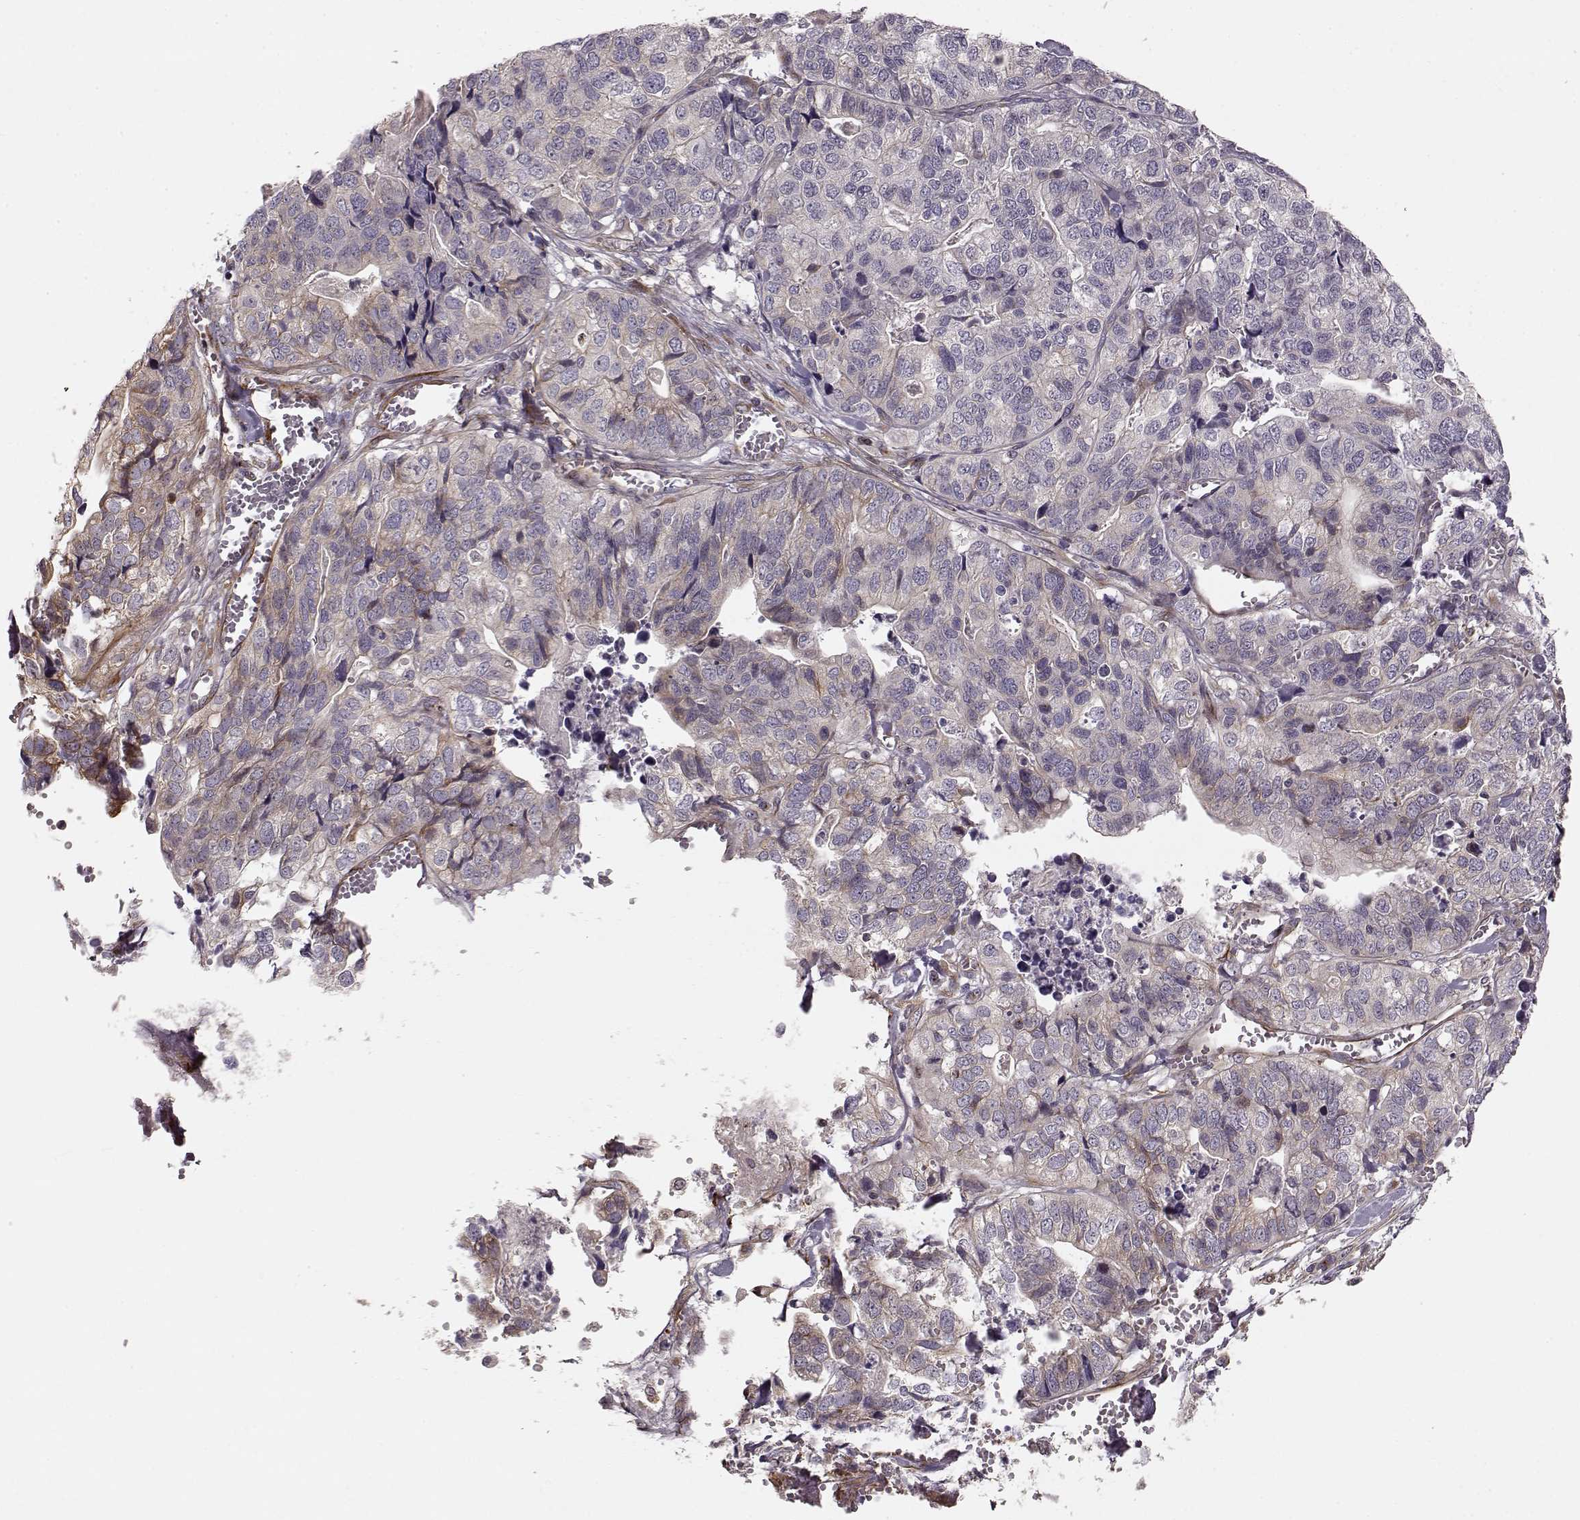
{"staining": {"intensity": "negative", "quantity": "none", "location": "none"}, "tissue": "stomach cancer", "cell_type": "Tumor cells", "image_type": "cancer", "snomed": [{"axis": "morphology", "description": "Adenocarcinoma, NOS"}, {"axis": "topography", "description": "Stomach, upper"}], "caption": "This is a histopathology image of immunohistochemistry (IHC) staining of stomach cancer (adenocarcinoma), which shows no expression in tumor cells.", "gene": "MTR", "patient": {"sex": "female", "age": 67}}